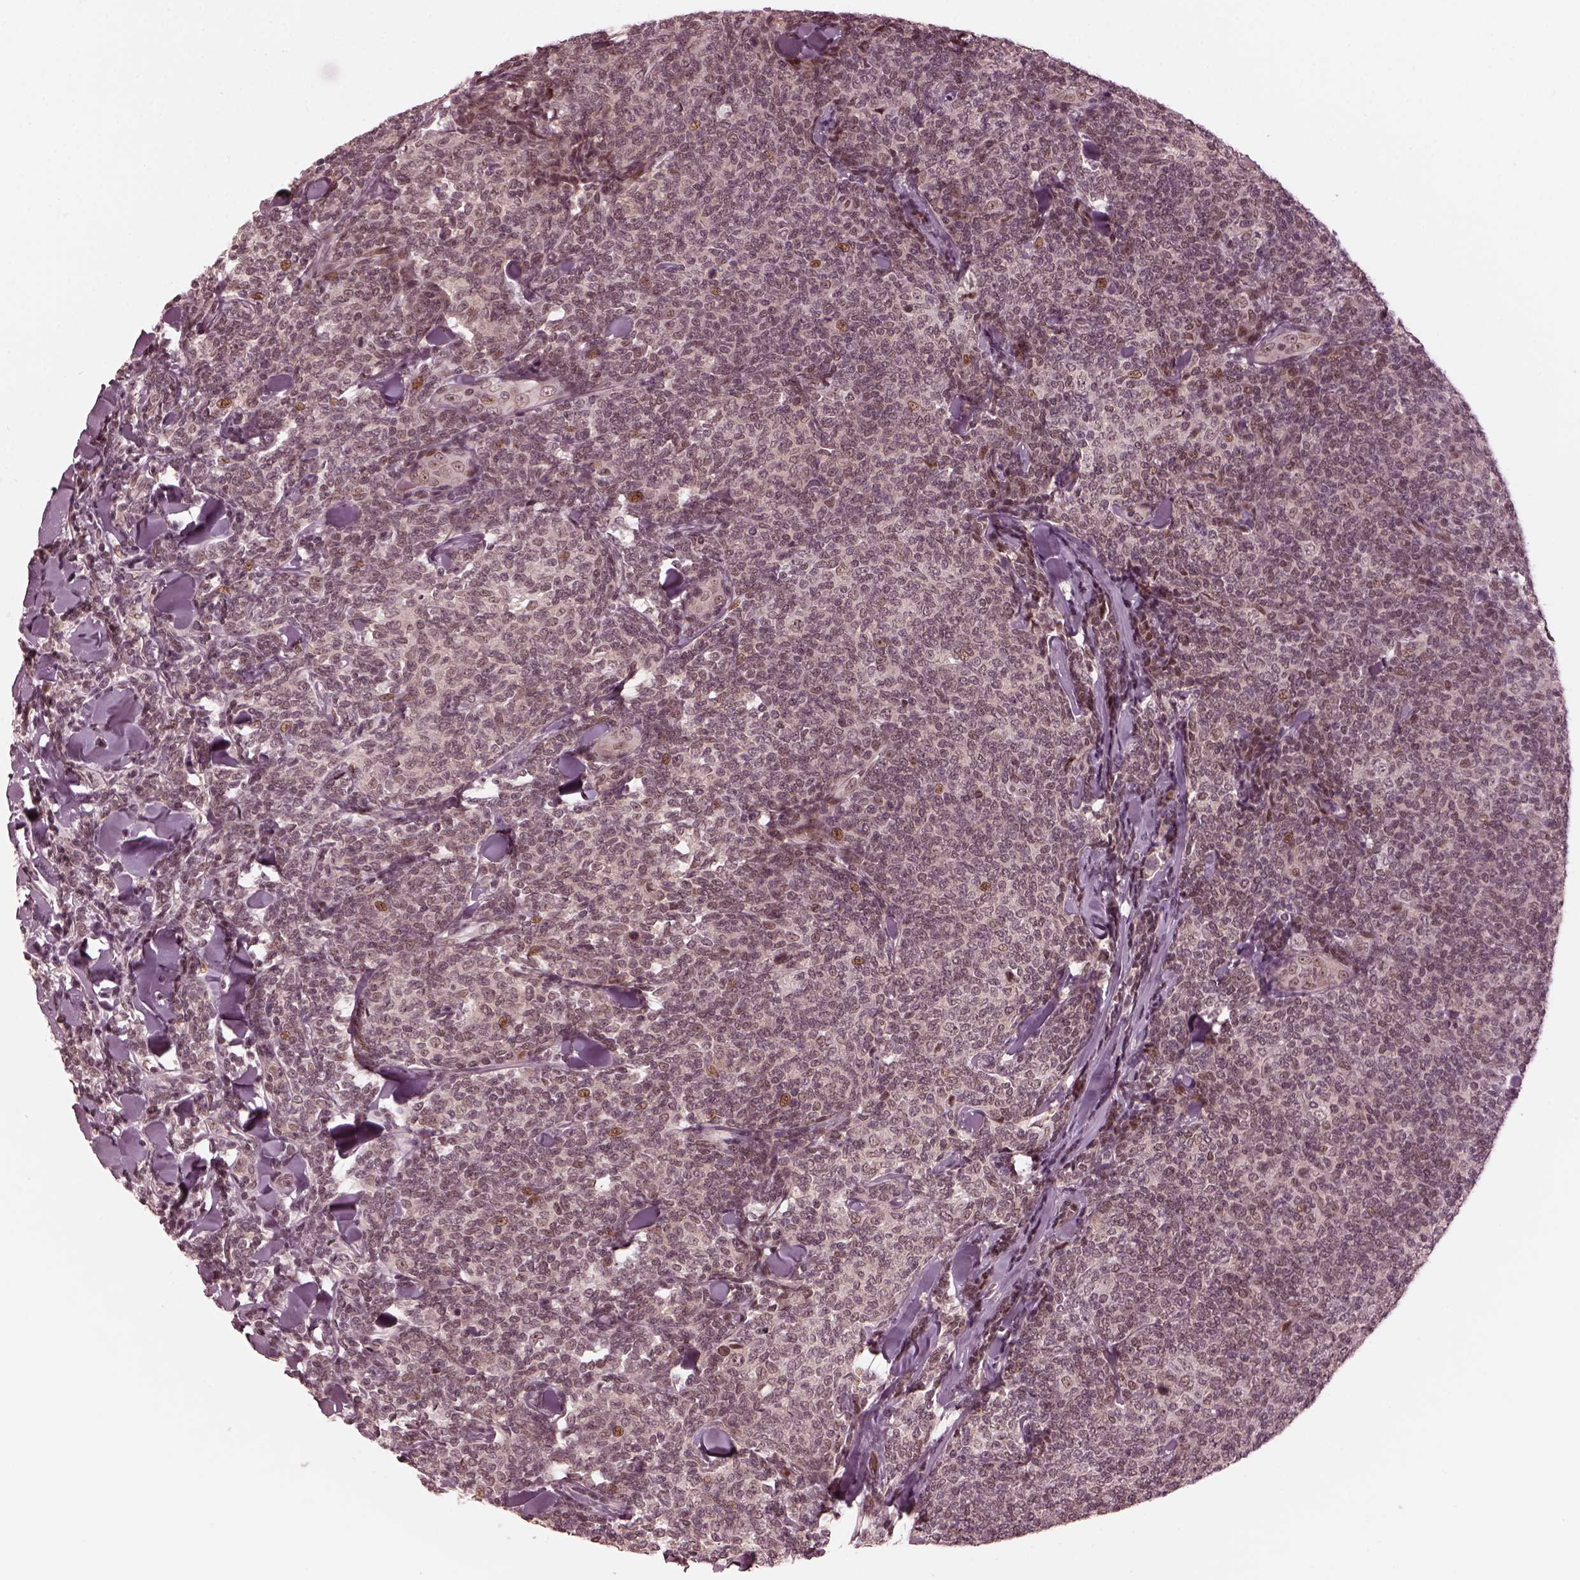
{"staining": {"intensity": "moderate", "quantity": "<25%", "location": "nuclear"}, "tissue": "lymphoma", "cell_type": "Tumor cells", "image_type": "cancer", "snomed": [{"axis": "morphology", "description": "Malignant lymphoma, non-Hodgkin's type, Low grade"}, {"axis": "topography", "description": "Lymph node"}], "caption": "Protein staining of low-grade malignant lymphoma, non-Hodgkin's type tissue shows moderate nuclear positivity in approximately <25% of tumor cells.", "gene": "TRIB3", "patient": {"sex": "female", "age": 56}}